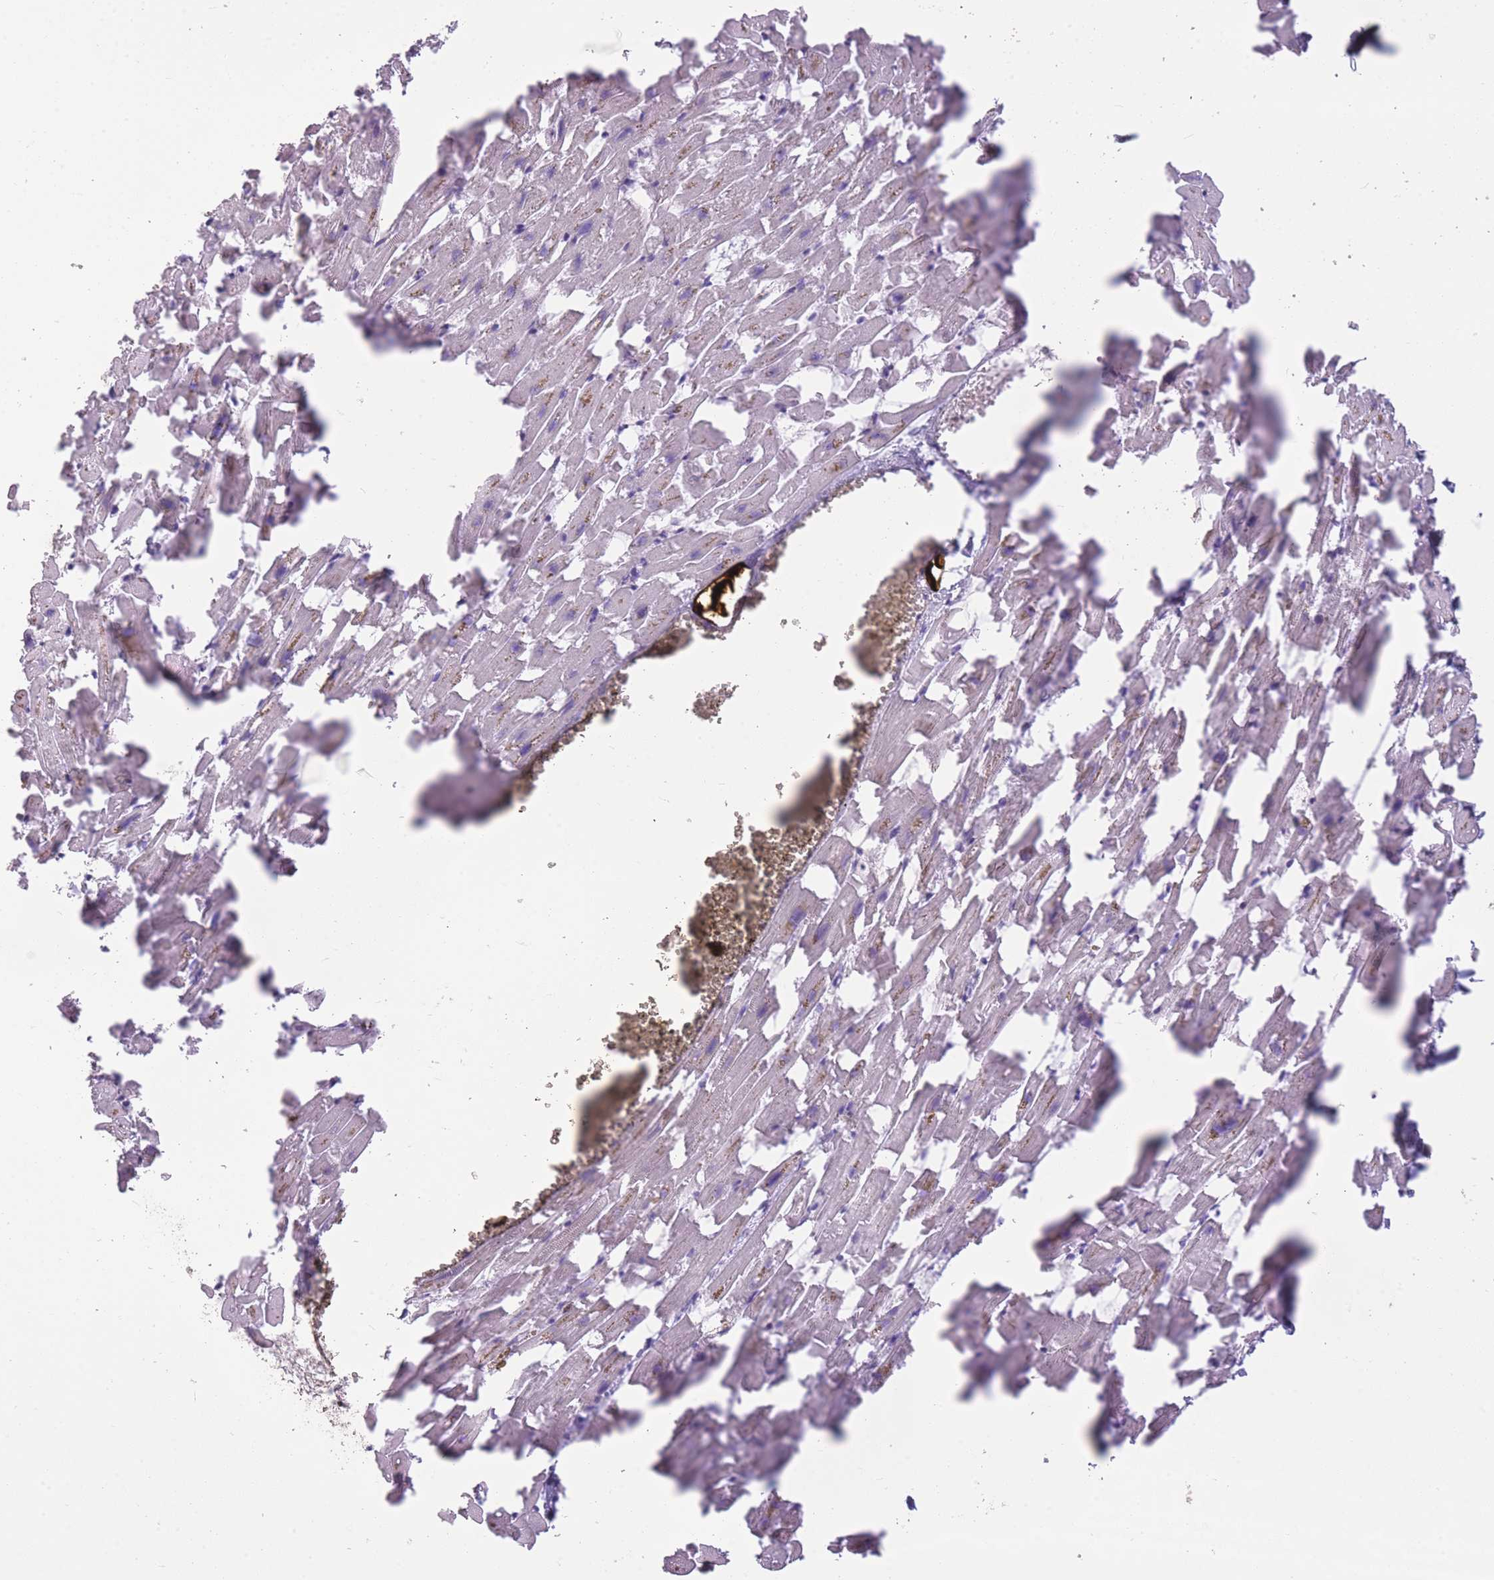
{"staining": {"intensity": "negative", "quantity": "none", "location": "none"}, "tissue": "heart muscle", "cell_type": "Cardiomyocytes", "image_type": "normal", "snomed": [{"axis": "morphology", "description": "Normal tissue, NOS"}, {"axis": "topography", "description": "Heart"}], "caption": "Cardiomyocytes show no significant protein expression in normal heart muscle. (Stains: DAB (3,3'-diaminobenzidine) IHC with hematoxylin counter stain, Microscopy: brightfield microscopy at high magnification).", "gene": "ZBTB24", "patient": {"sex": "female", "age": 64}}